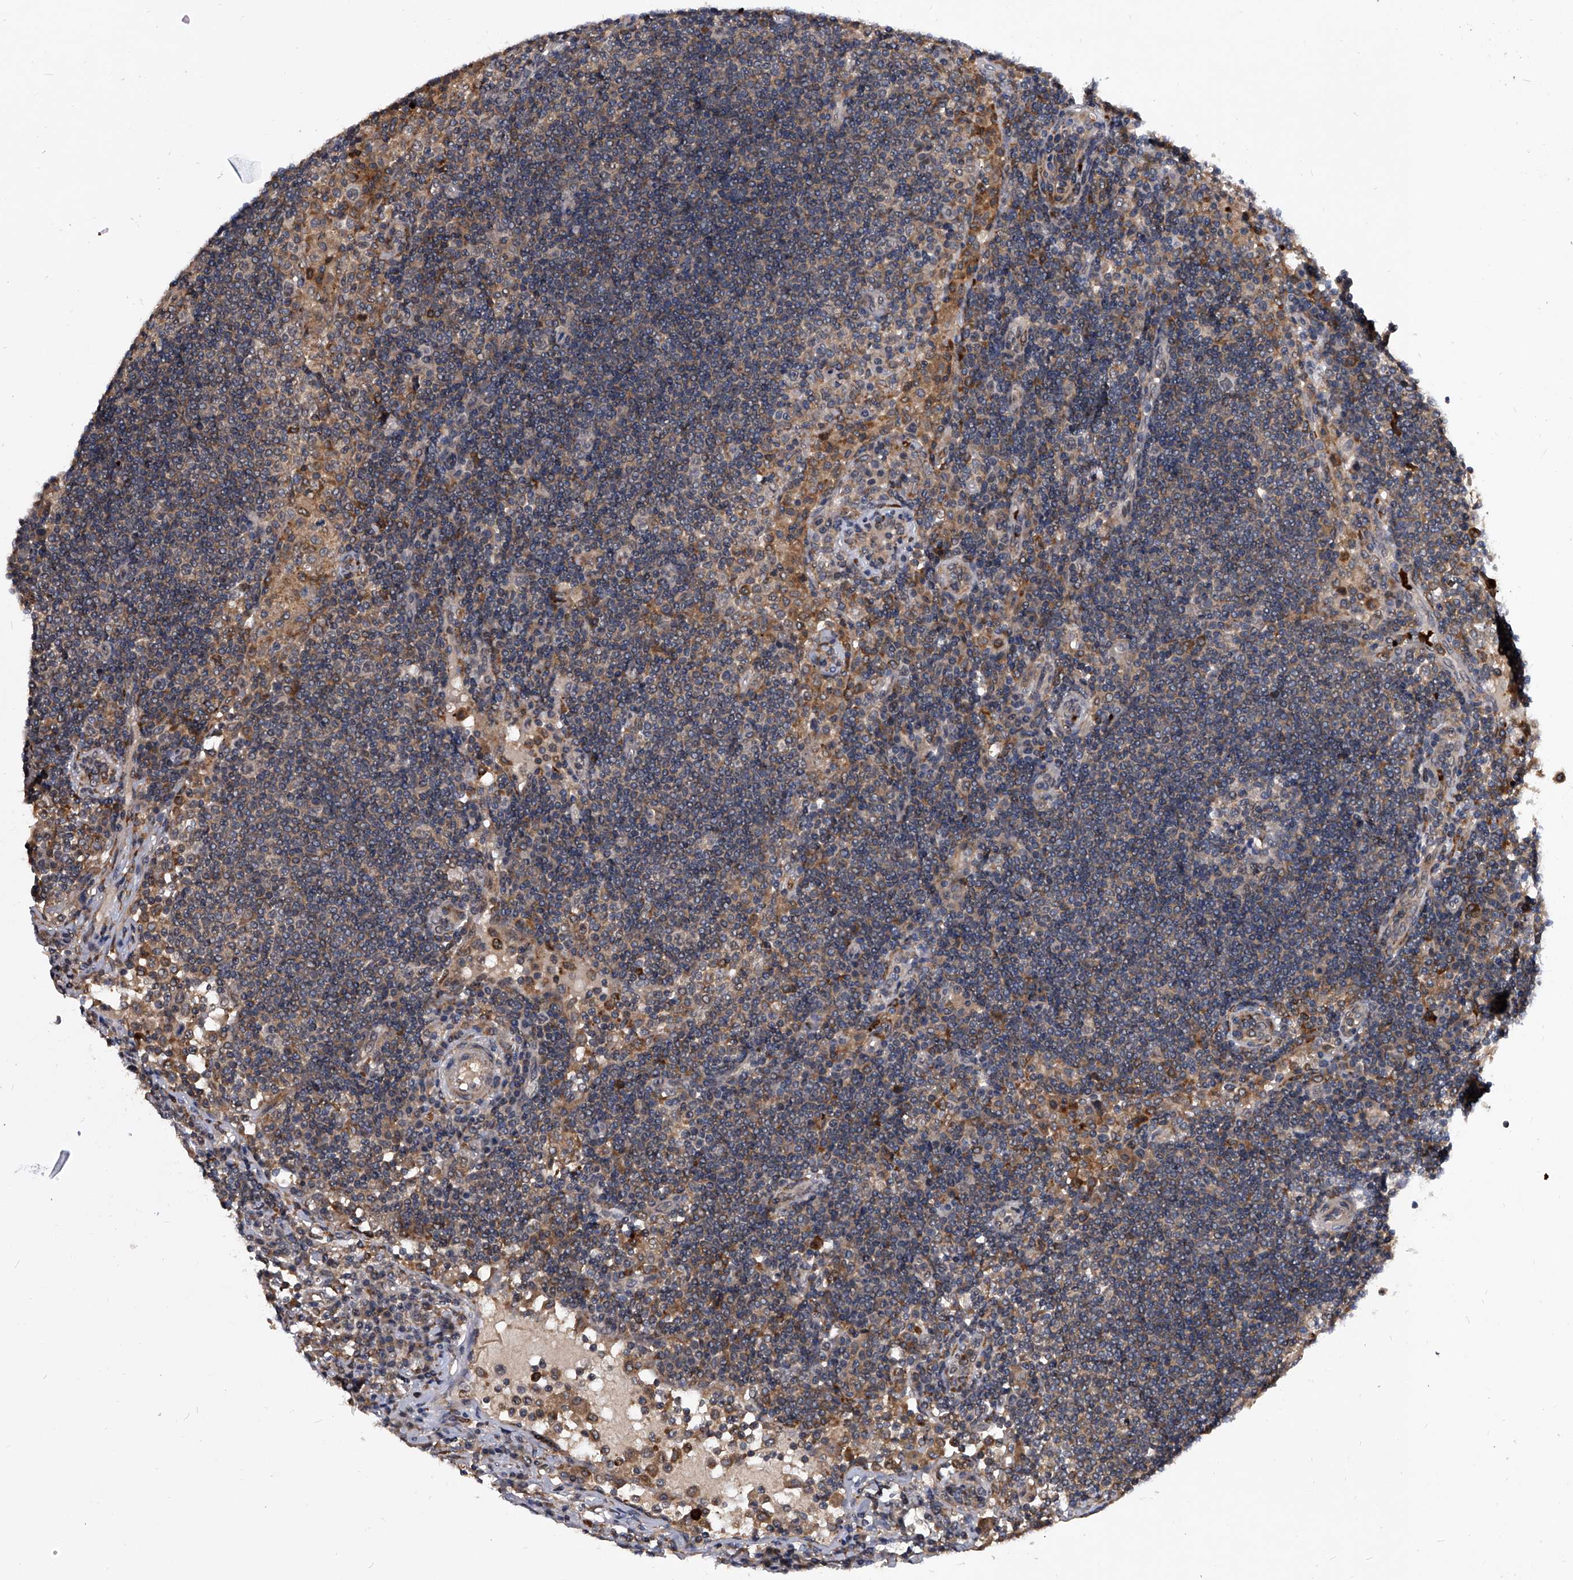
{"staining": {"intensity": "weak", "quantity": "<25%", "location": "cytoplasmic/membranous"}, "tissue": "lymph node", "cell_type": "Germinal center cells", "image_type": "normal", "snomed": [{"axis": "morphology", "description": "Normal tissue, NOS"}, {"axis": "topography", "description": "Lymph node"}], "caption": "Lymph node stained for a protein using immunohistochemistry (IHC) reveals no positivity germinal center cells.", "gene": "ZNF30", "patient": {"sex": "female", "age": 53}}